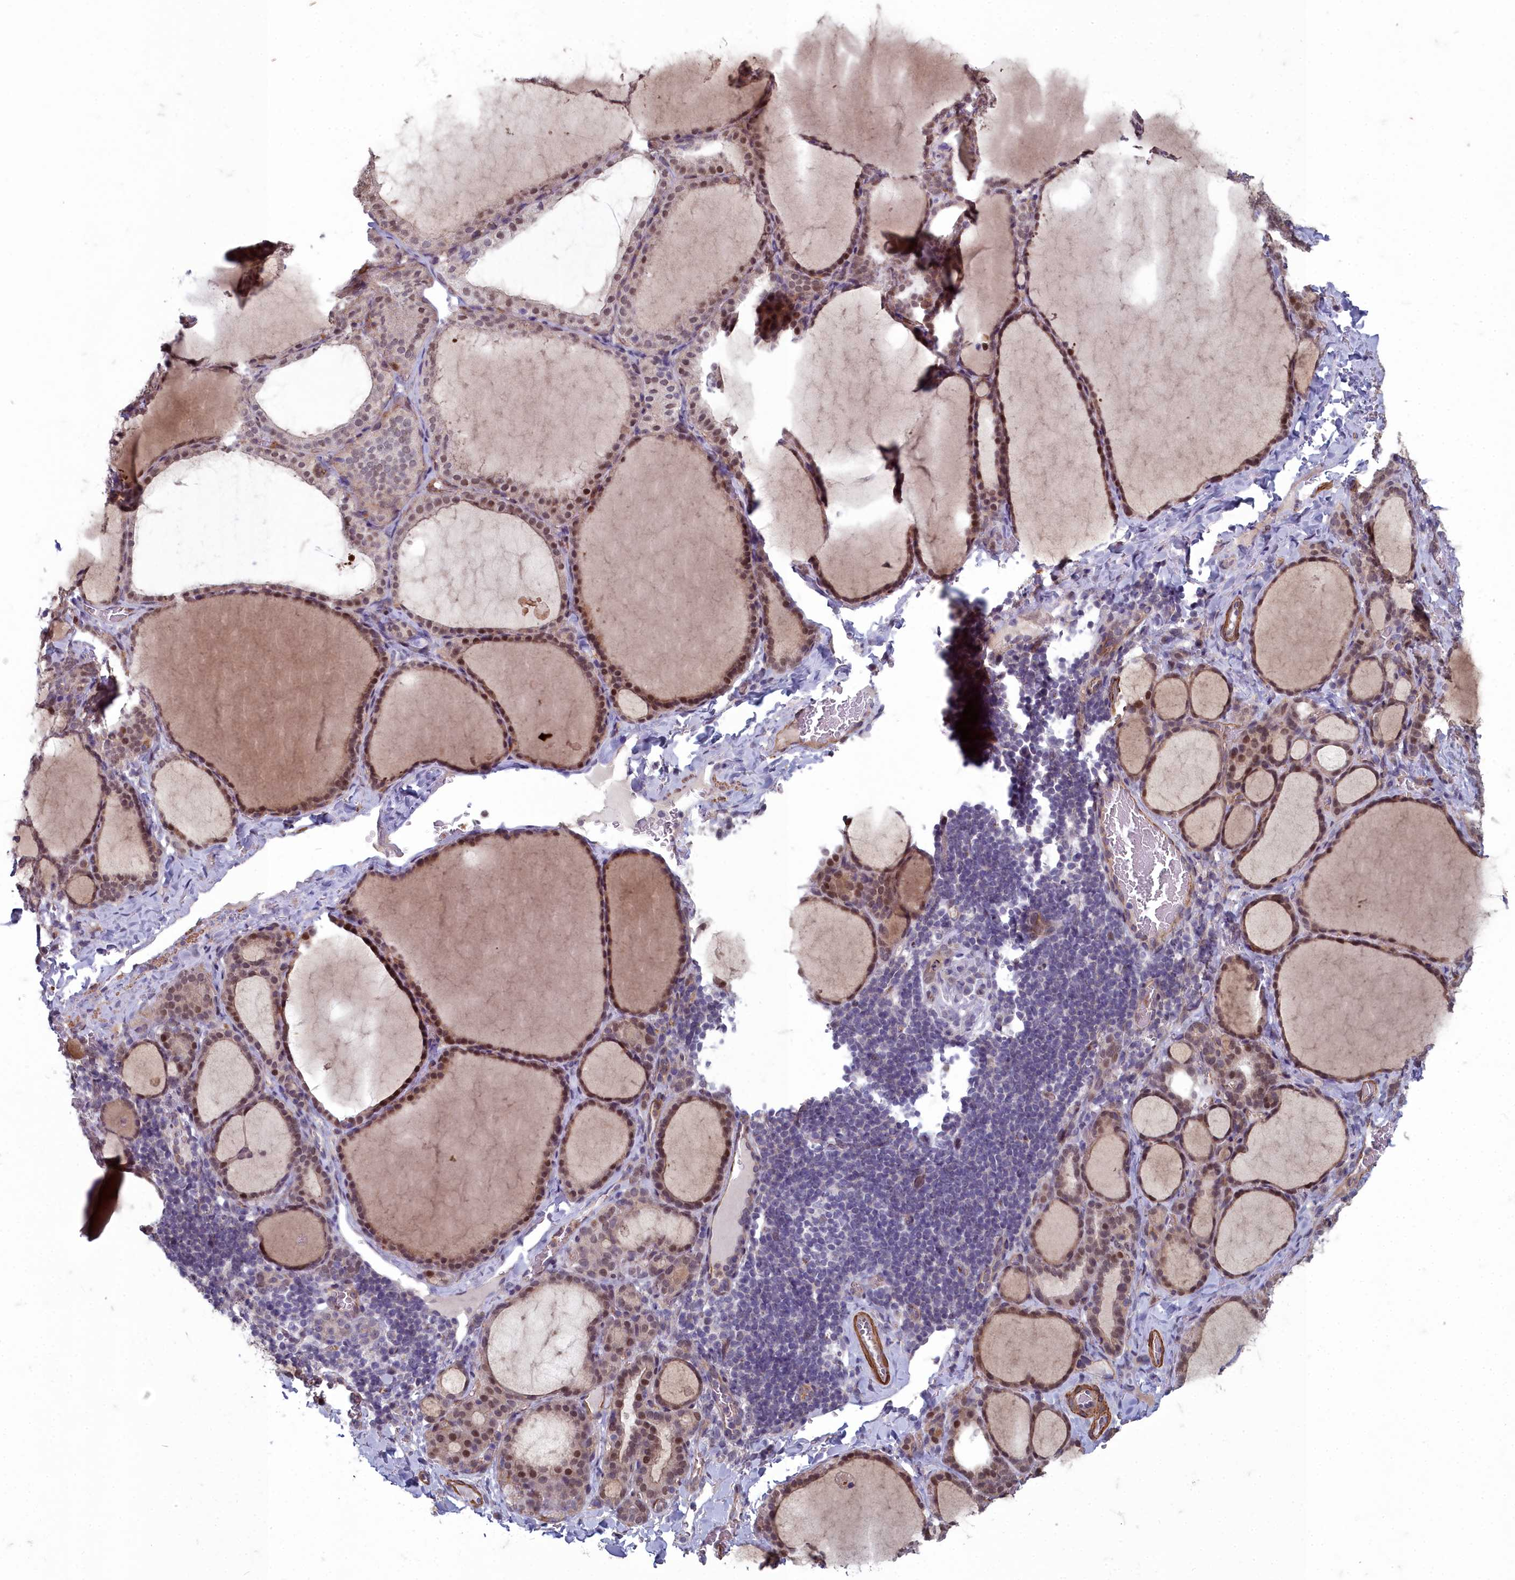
{"staining": {"intensity": "moderate", "quantity": ">75%", "location": "cytoplasmic/membranous,nuclear"}, "tissue": "thyroid gland", "cell_type": "Glandular cells", "image_type": "normal", "snomed": [{"axis": "morphology", "description": "Normal tissue, NOS"}, {"axis": "topography", "description": "Thyroid gland"}], "caption": "A brown stain shows moderate cytoplasmic/membranous,nuclear staining of a protein in glandular cells of unremarkable human thyroid gland.", "gene": "ZNF626", "patient": {"sex": "female", "age": 39}}